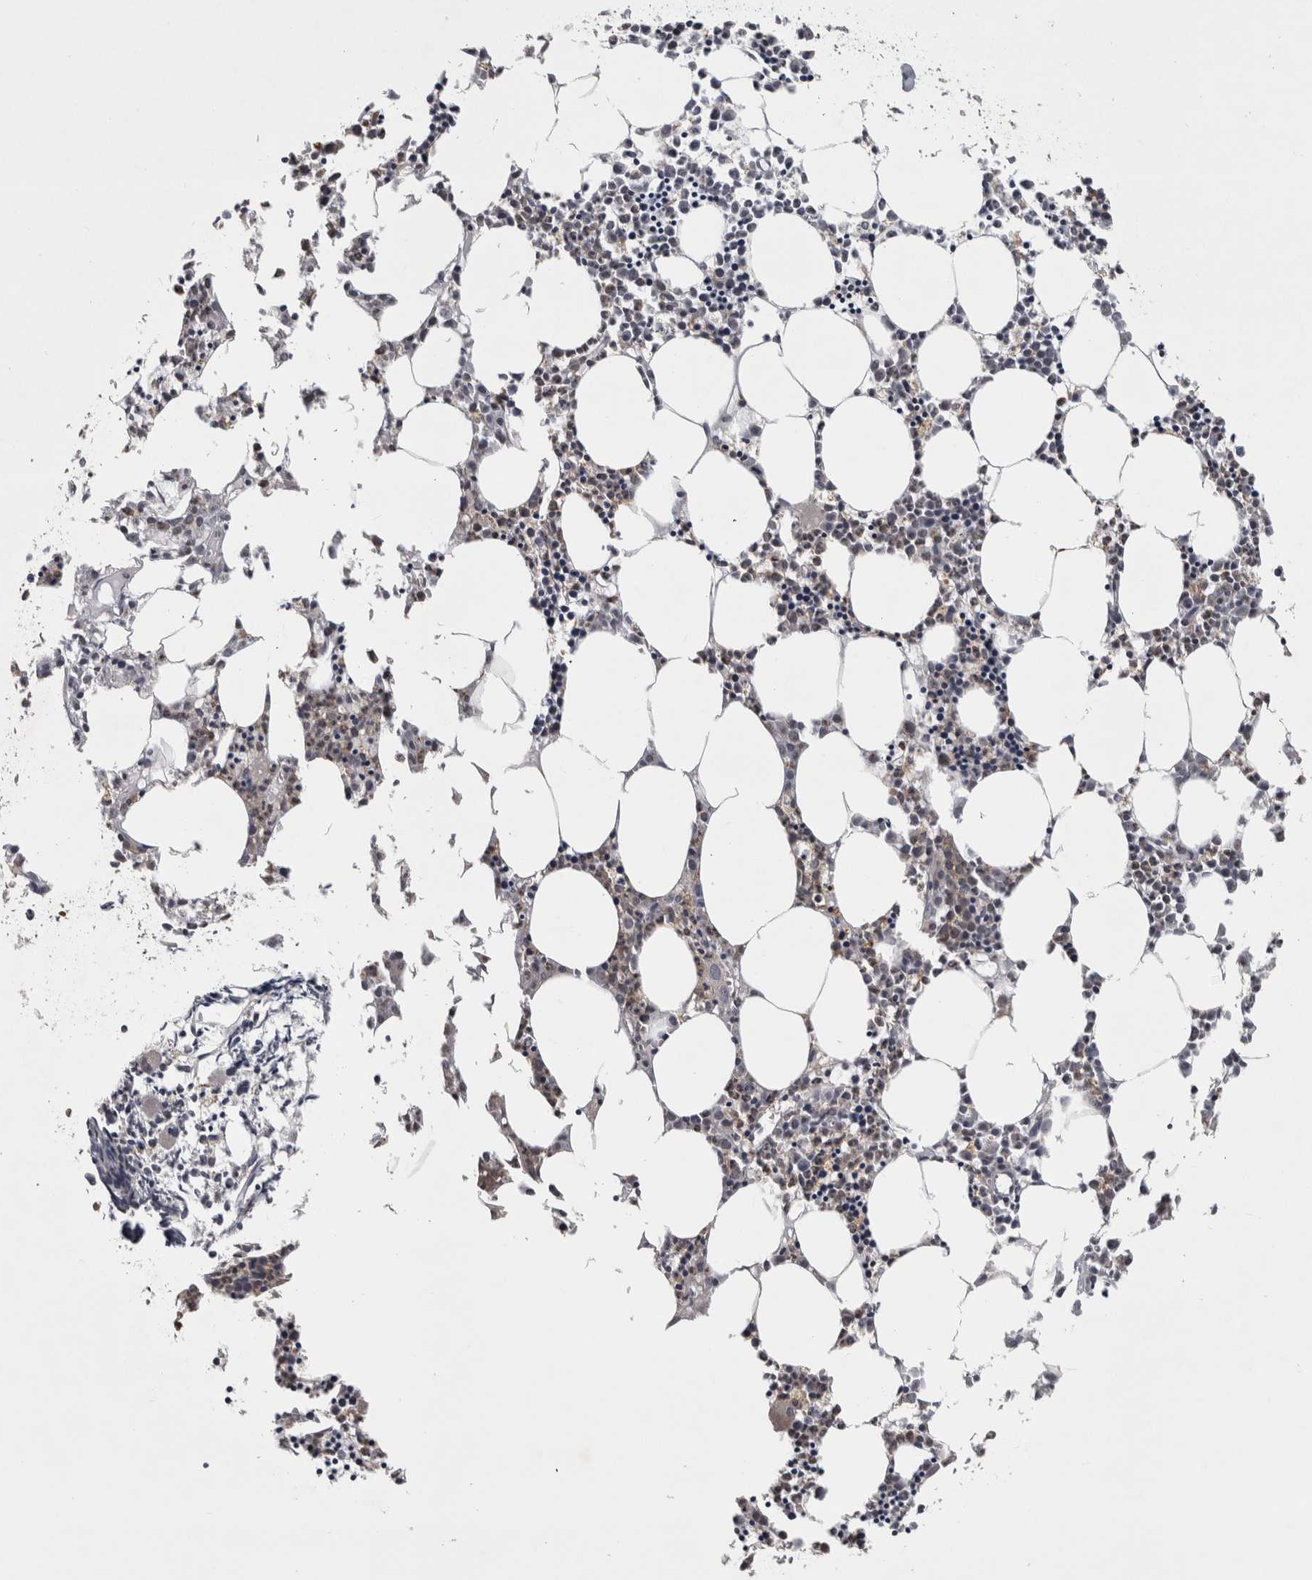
{"staining": {"intensity": "weak", "quantity": "<25%", "location": "cytoplasmic/membranous"}, "tissue": "bone marrow", "cell_type": "Hematopoietic cells", "image_type": "normal", "snomed": [{"axis": "morphology", "description": "Normal tissue, NOS"}, {"axis": "morphology", "description": "Inflammation, NOS"}, {"axis": "topography", "description": "Bone marrow"}], "caption": "Immunohistochemistry image of unremarkable bone marrow stained for a protein (brown), which exhibits no positivity in hematopoietic cells. (DAB (3,3'-diaminobenzidine) IHC visualized using brightfield microscopy, high magnification).", "gene": "PRKCI", "patient": {"sex": "female", "age": 62}}